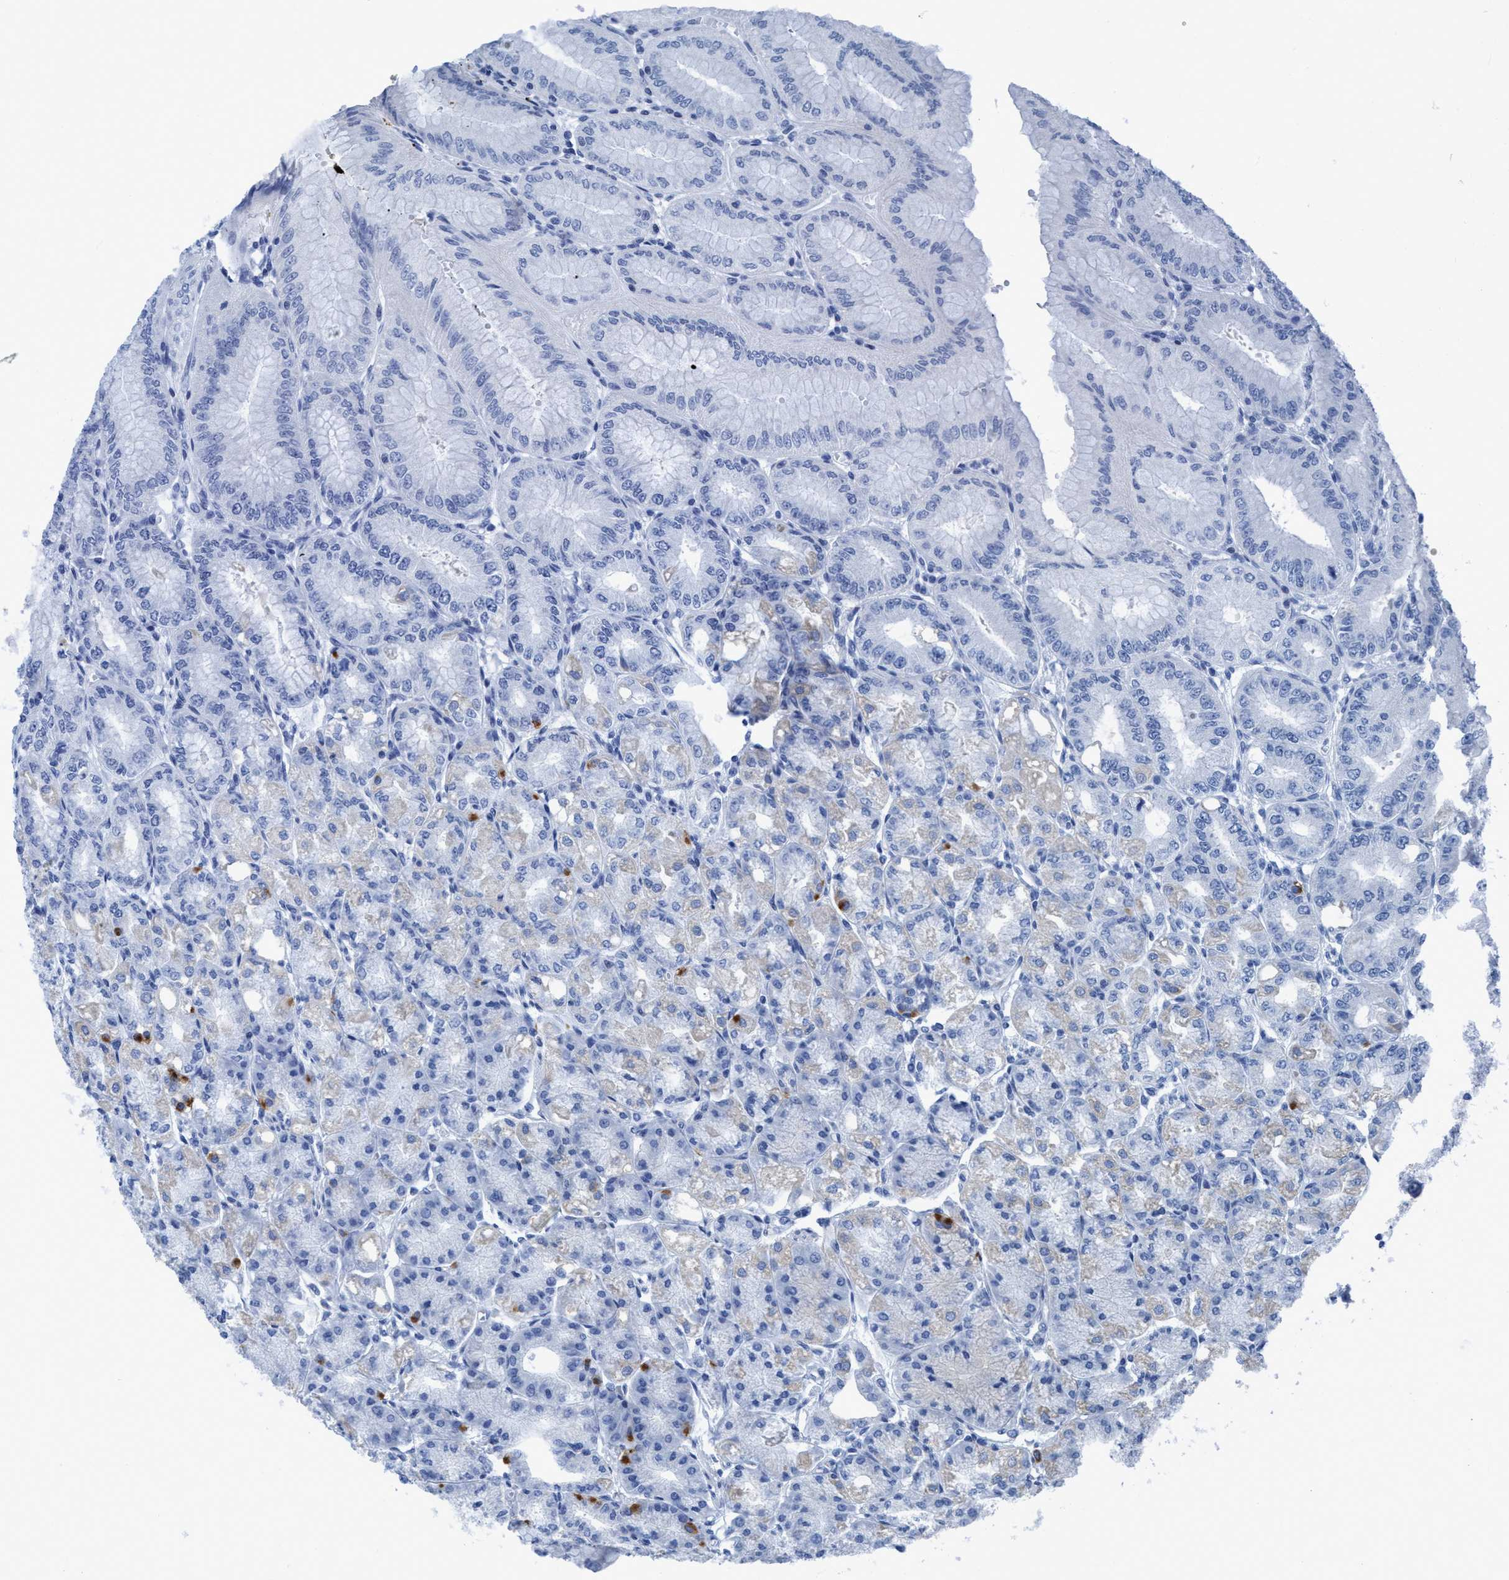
{"staining": {"intensity": "negative", "quantity": "none", "location": "none"}, "tissue": "stomach", "cell_type": "Glandular cells", "image_type": "normal", "snomed": [{"axis": "morphology", "description": "Normal tissue, NOS"}, {"axis": "topography", "description": "Stomach, lower"}], "caption": "Immunohistochemistry (IHC) of benign human stomach shows no positivity in glandular cells.", "gene": "DNAI1", "patient": {"sex": "male", "age": 71}}